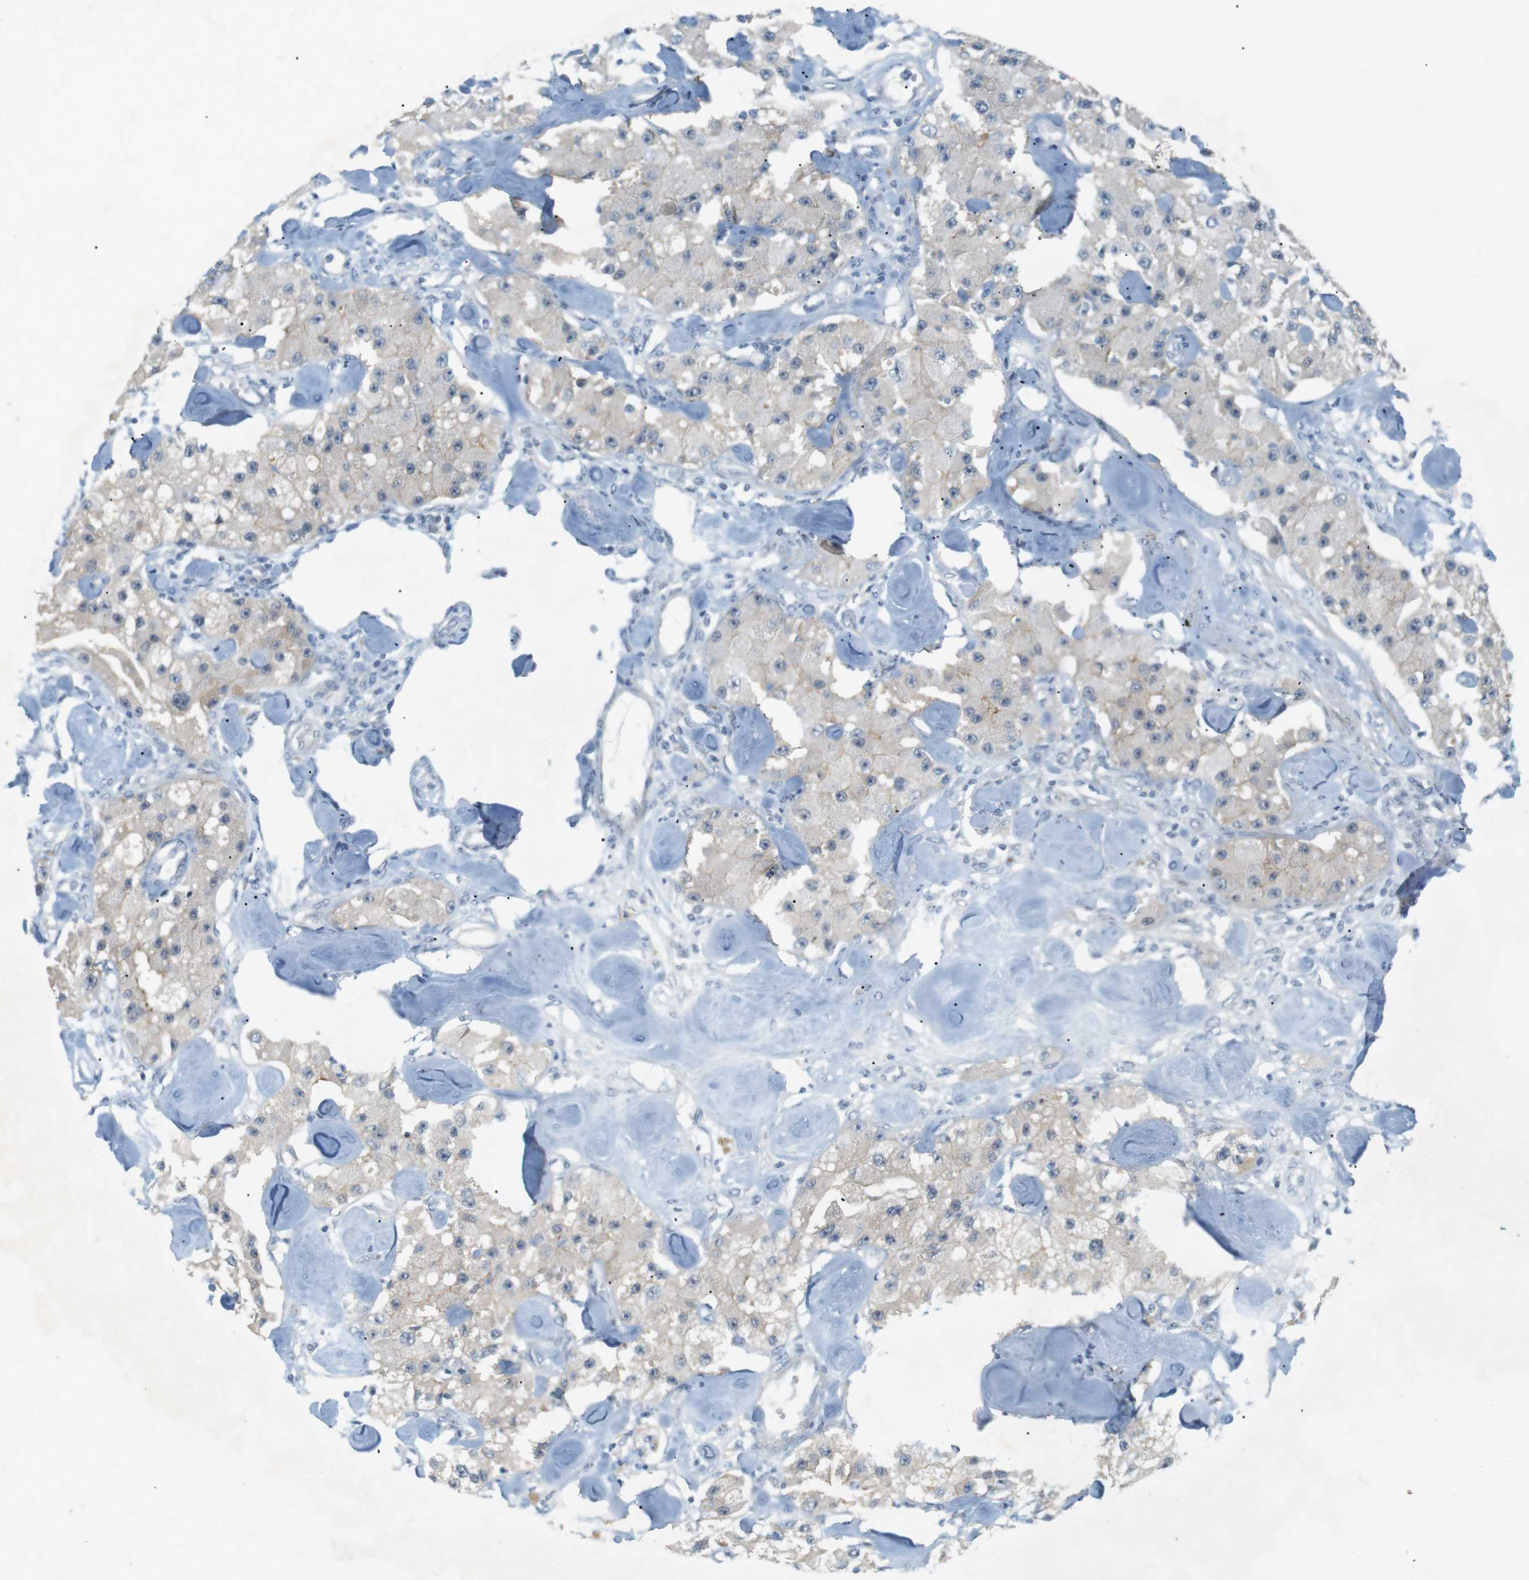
{"staining": {"intensity": "negative", "quantity": "none", "location": "none"}, "tissue": "carcinoid", "cell_type": "Tumor cells", "image_type": "cancer", "snomed": [{"axis": "morphology", "description": "Carcinoid, malignant, NOS"}, {"axis": "topography", "description": "Pancreas"}], "caption": "A micrograph of carcinoid stained for a protein demonstrates no brown staining in tumor cells.", "gene": "RTN3", "patient": {"sex": "male", "age": 41}}